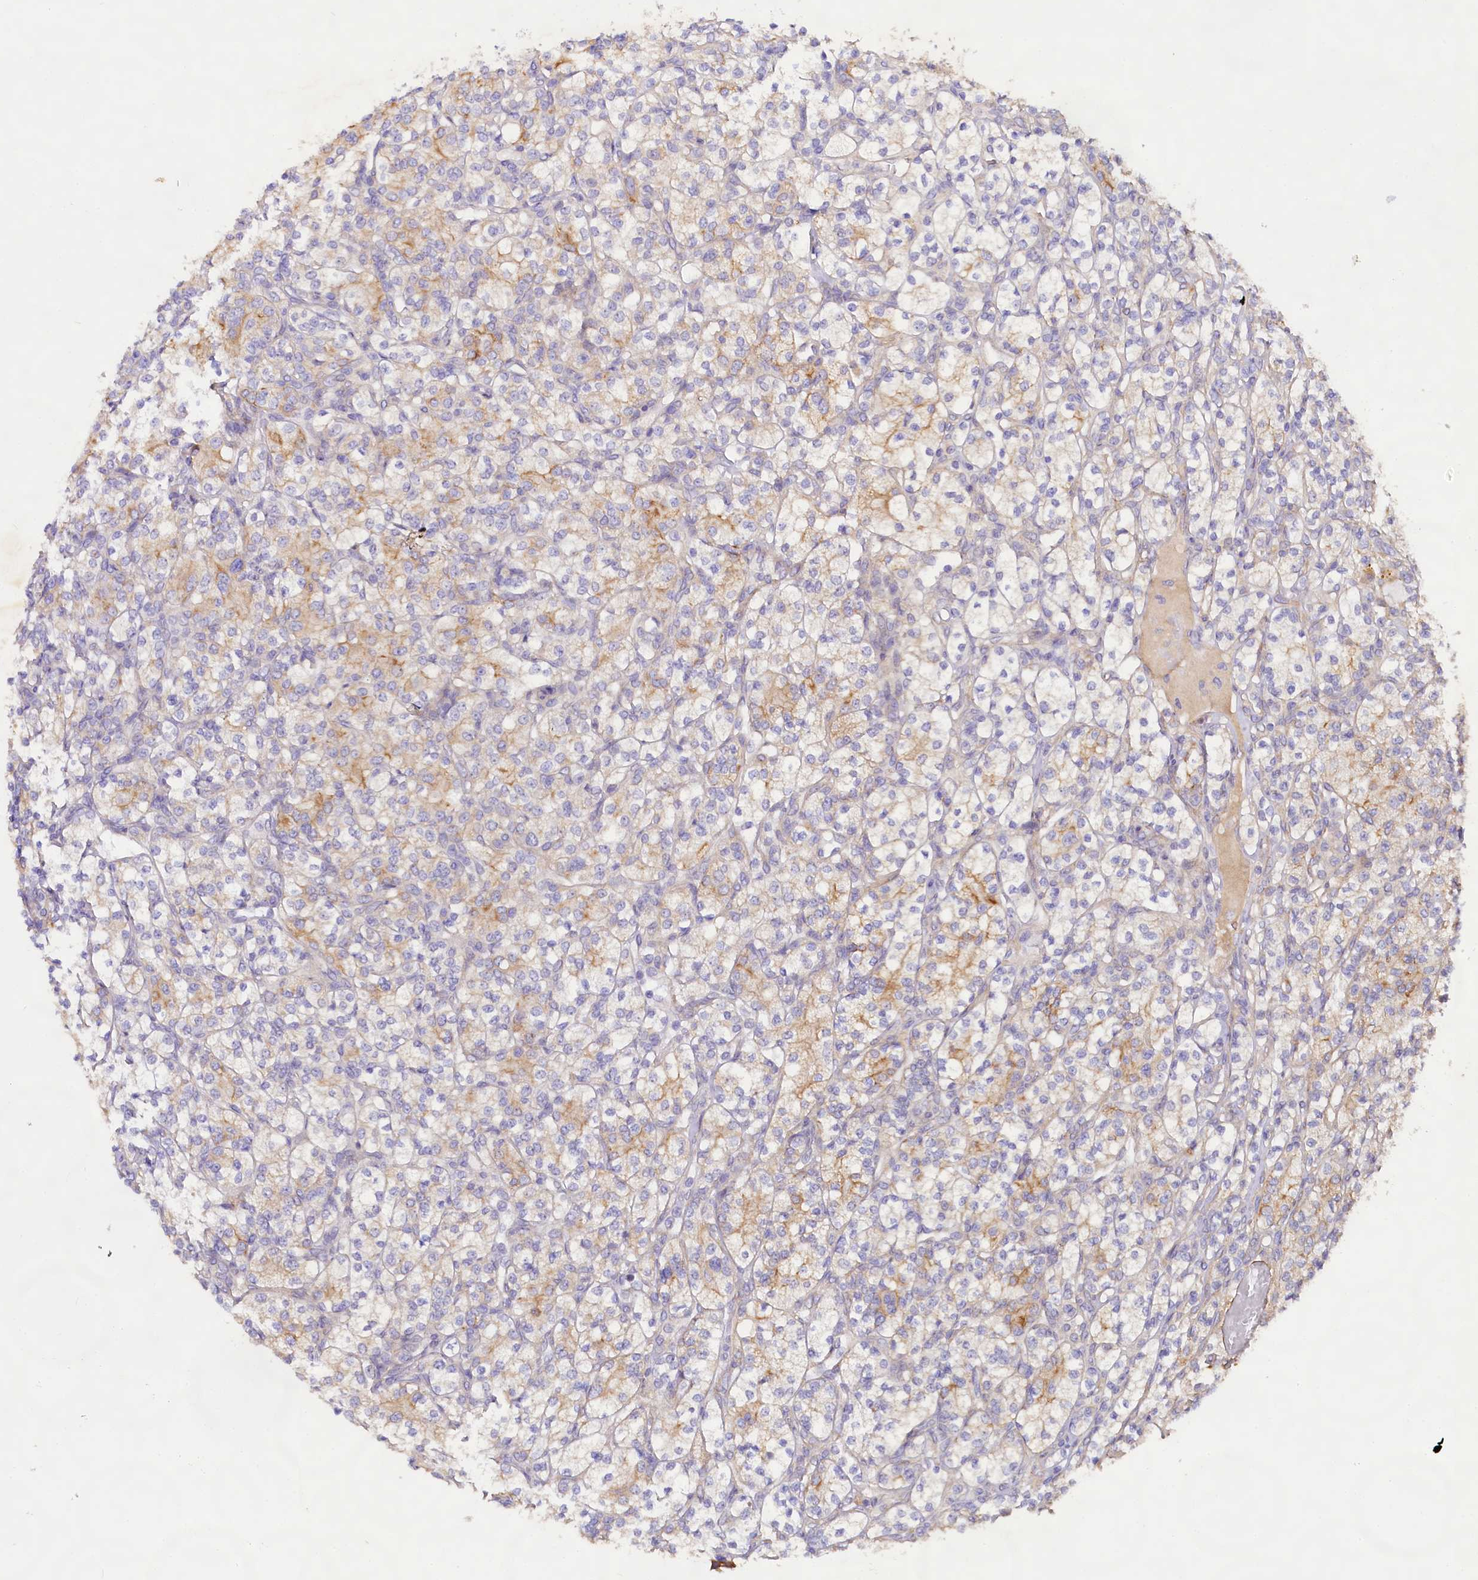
{"staining": {"intensity": "moderate", "quantity": "25%-75%", "location": "cytoplasmic/membranous"}, "tissue": "renal cancer", "cell_type": "Tumor cells", "image_type": "cancer", "snomed": [{"axis": "morphology", "description": "Adenocarcinoma, NOS"}, {"axis": "topography", "description": "Kidney"}], "caption": "Immunohistochemistry (IHC) histopathology image of neoplastic tissue: renal cancer stained using IHC shows medium levels of moderate protein expression localized specifically in the cytoplasmic/membranous of tumor cells, appearing as a cytoplasmic/membranous brown color.", "gene": "VPS11", "patient": {"sex": "male", "age": 77}}